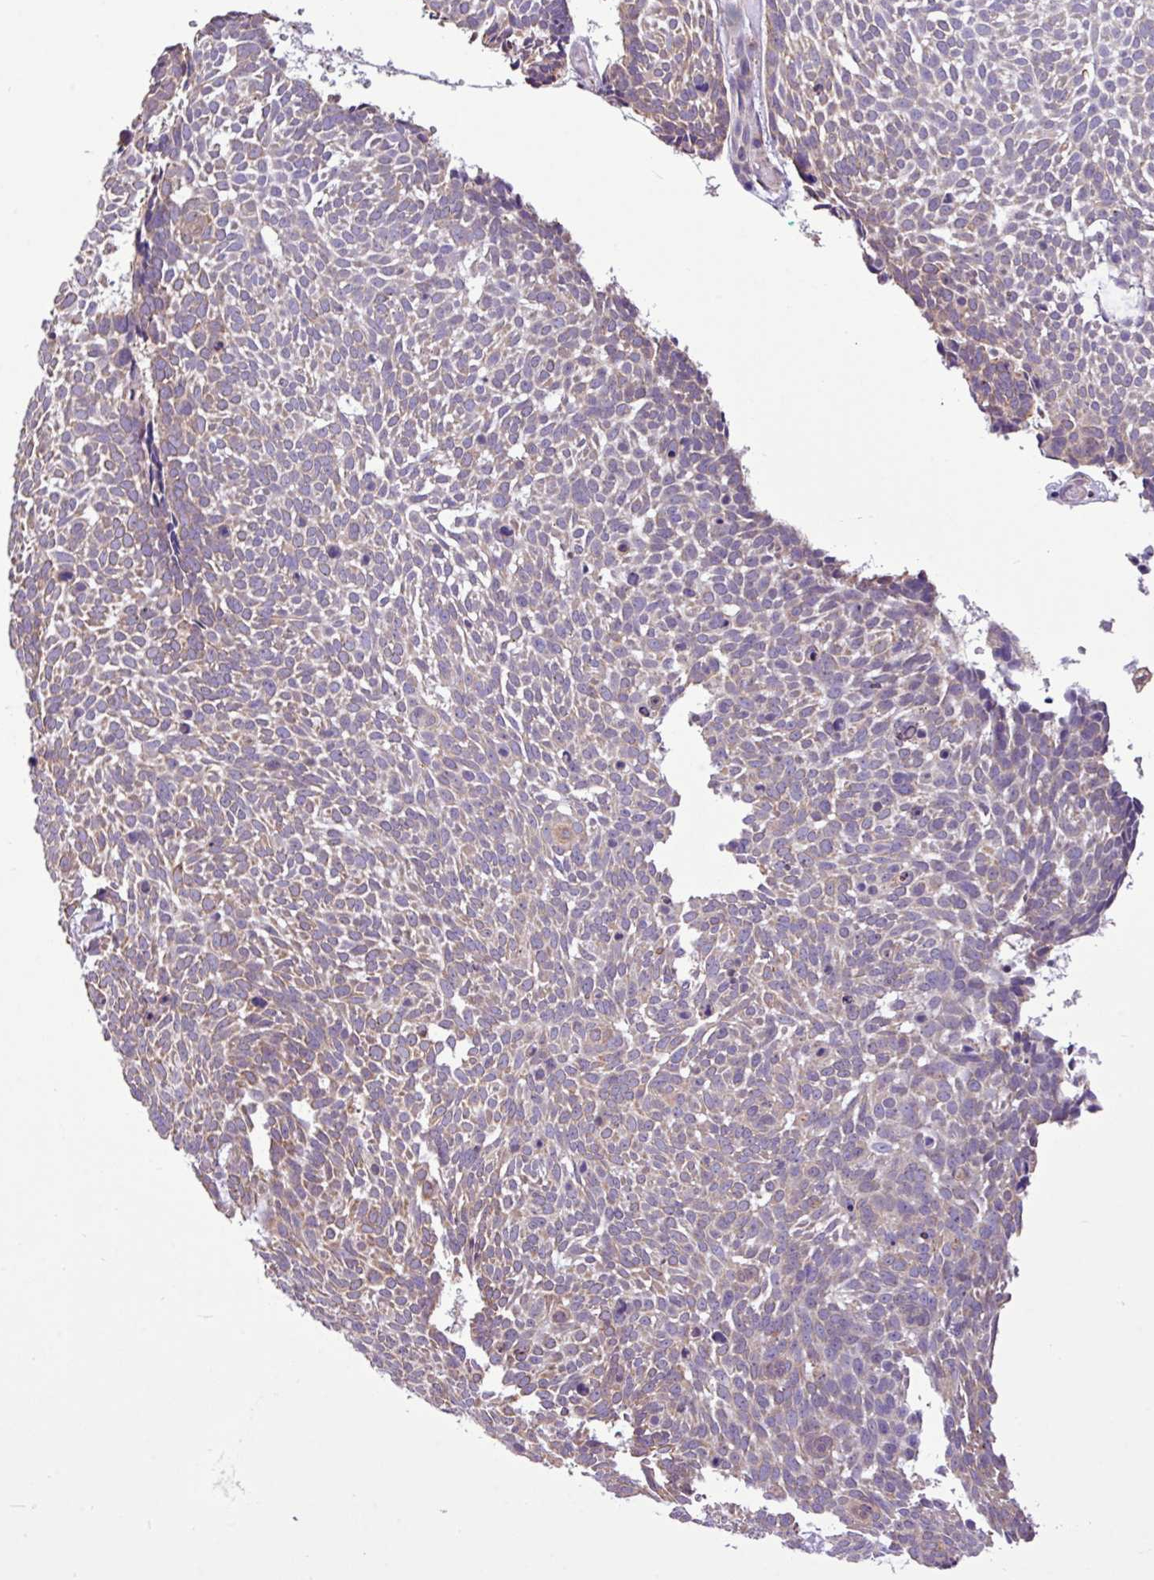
{"staining": {"intensity": "weak", "quantity": "25%-75%", "location": "cytoplasmic/membranous"}, "tissue": "skin cancer", "cell_type": "Tumor cells", "image_type": "cancer", "snomed": [{"axis": "morphology", "description": "Basal cell carcinoma"}, {"axis": "topography", "description": "Skin"}], "caption": "Skin basal cell carcinoma stained with a protein marker displays weak staining in tumor cells.", "gene": "ZSCAN5A", "patient": {"sex": "male", "age": 61}}